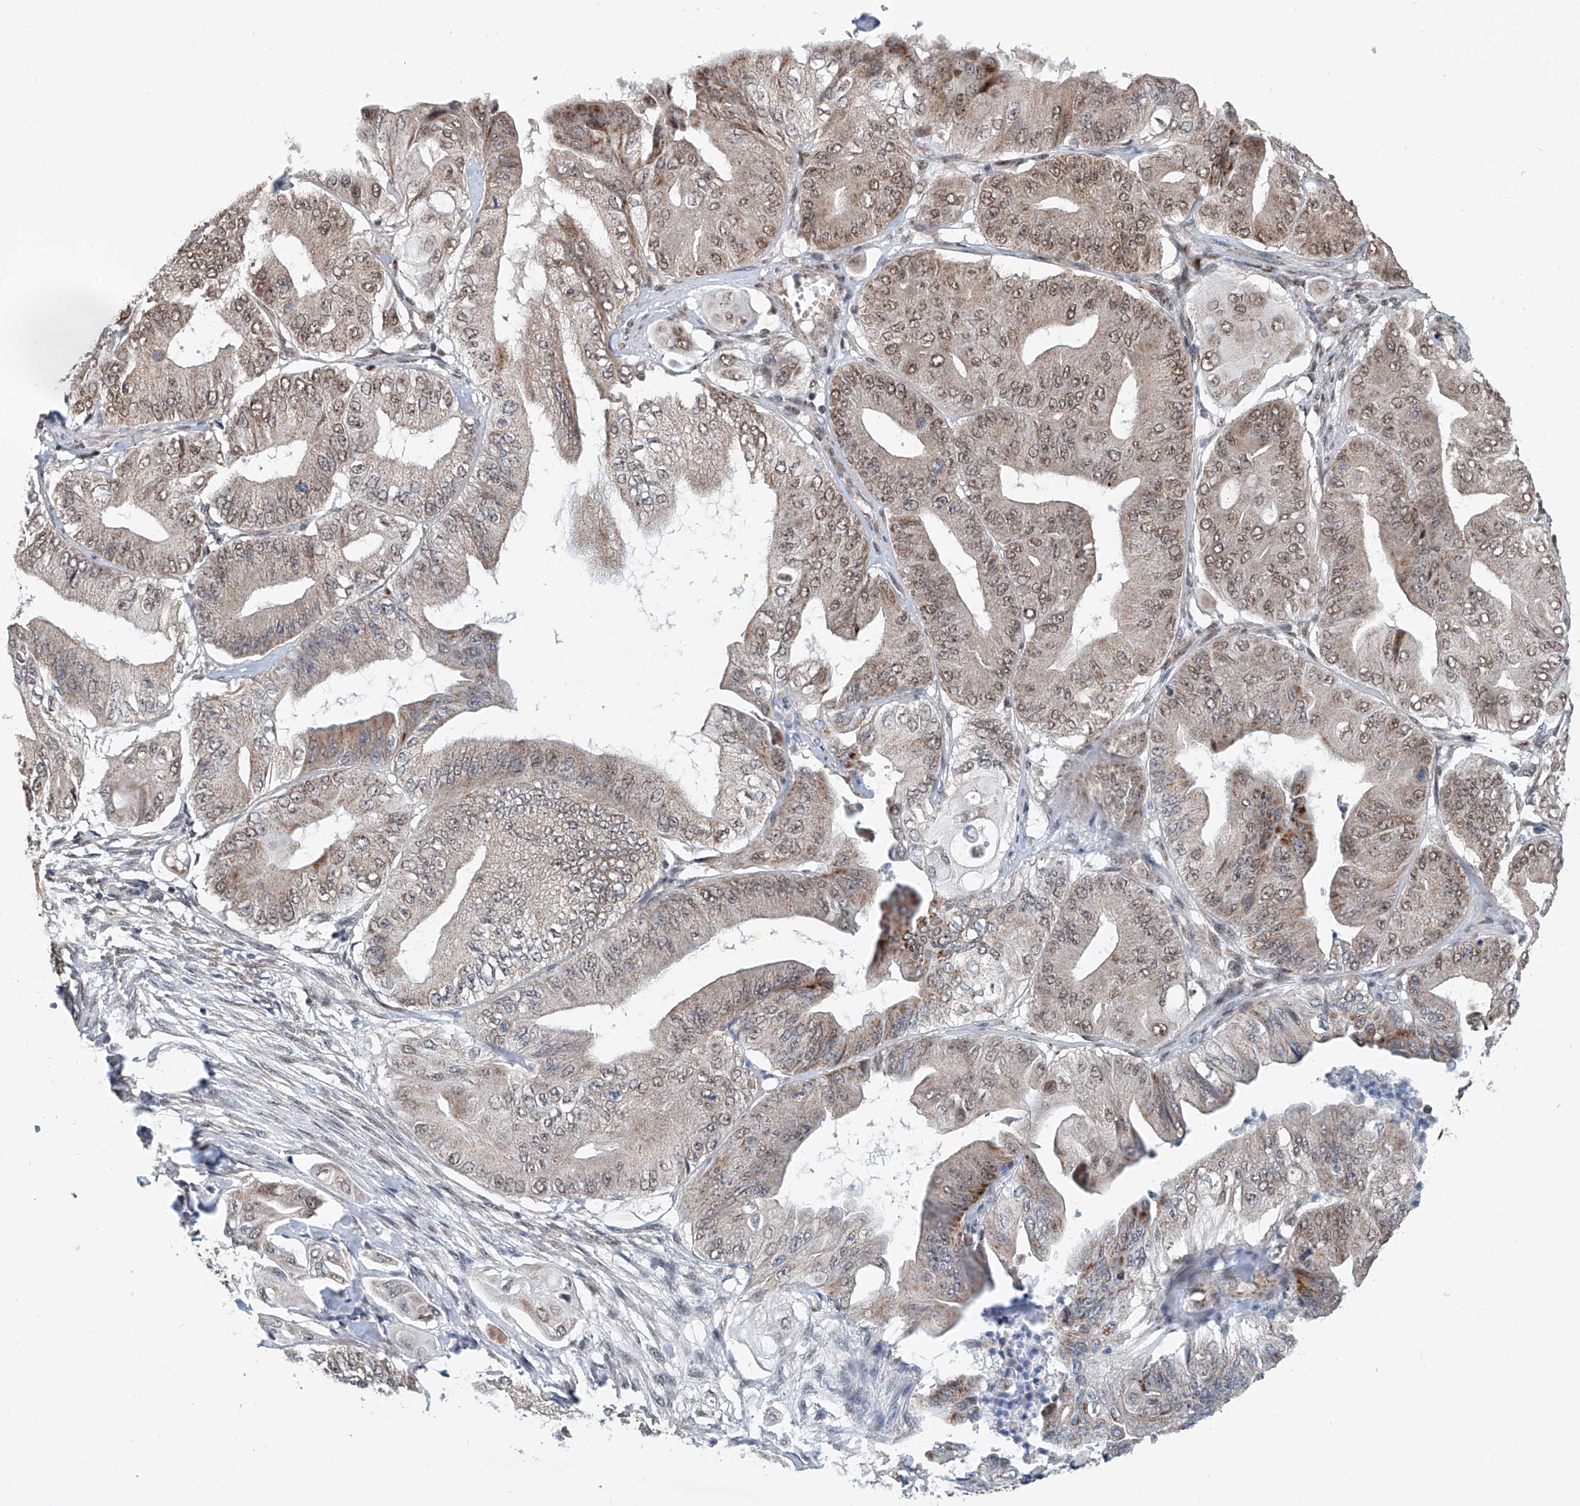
{"staining": {"intensity": "moderate", "quantity": ">75%", "location": "cytoplasmic/membranous,nuclear"}, "tissue": "pancreatic cancer", "cell_type": "Tumor cells", "image_type": "cancer", "snomed": [{"axis": "morphology", "description": "Adenocarcinoma, NOS"}, {"axis": "topography", "description": "Pancreas"}], "caption": "Human pancreatic adenocarcinoma stained with a protein marker exhibits moderate staining in tumor cells.", "gene": "SDE2", "patient": {"sex": "female", "age": 77}}